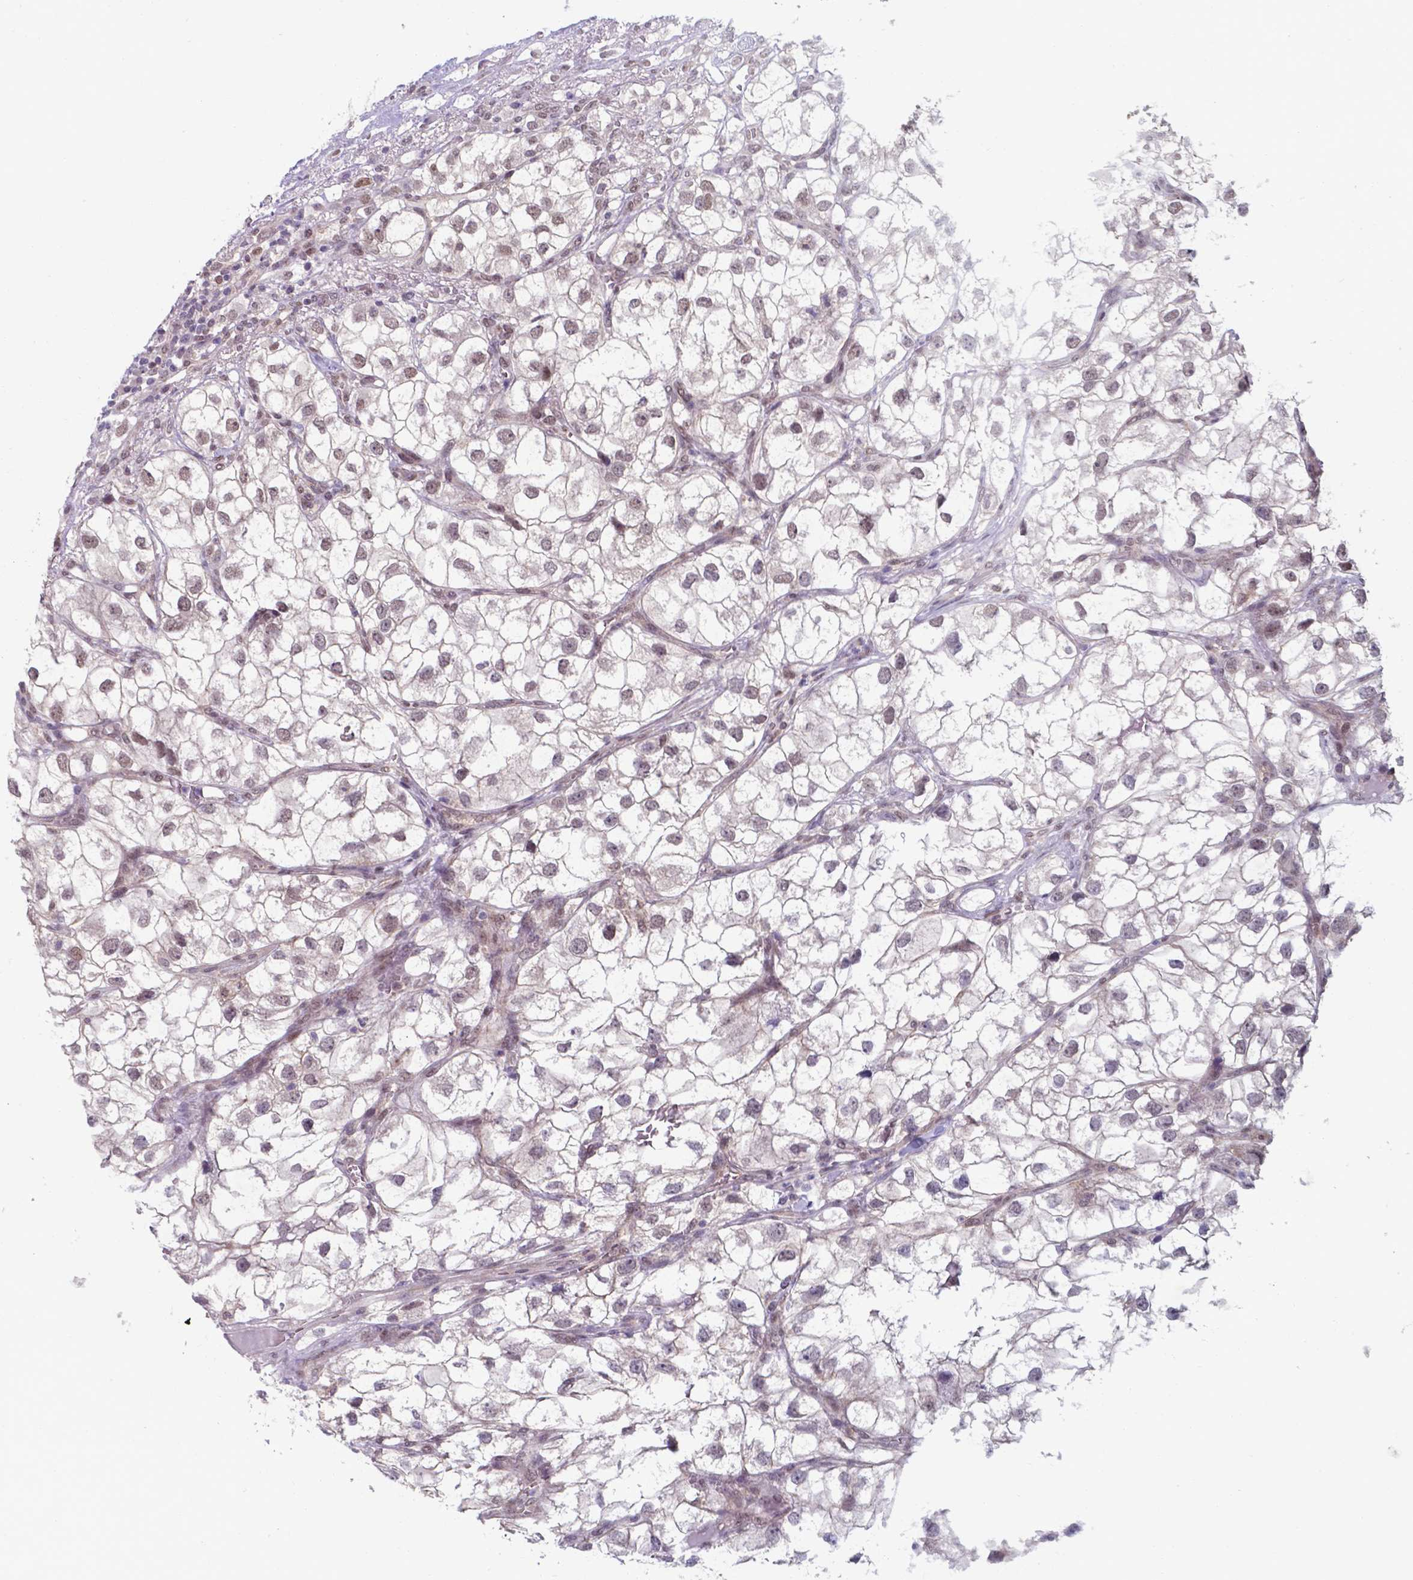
{"staining": {"intensity": "weak", "quantity": "<25%", "location": "nuclear"}, "tissue": "renal cancer", "cell_type": "Tumor cells", "image_type": "cancer", "snomed": [{"axis": "morphology", "description": "Adenocarcinoma, NOS"}, {"axis": "topography", "description": "Kidney"}], "caption": "This is an immunohistochemistry micrograph of renal cancer (adenocarcinoma). There is no expression in tumor cells.", "gene": "UBE2E2", "patient": {"sex": "male", "age": 59}}